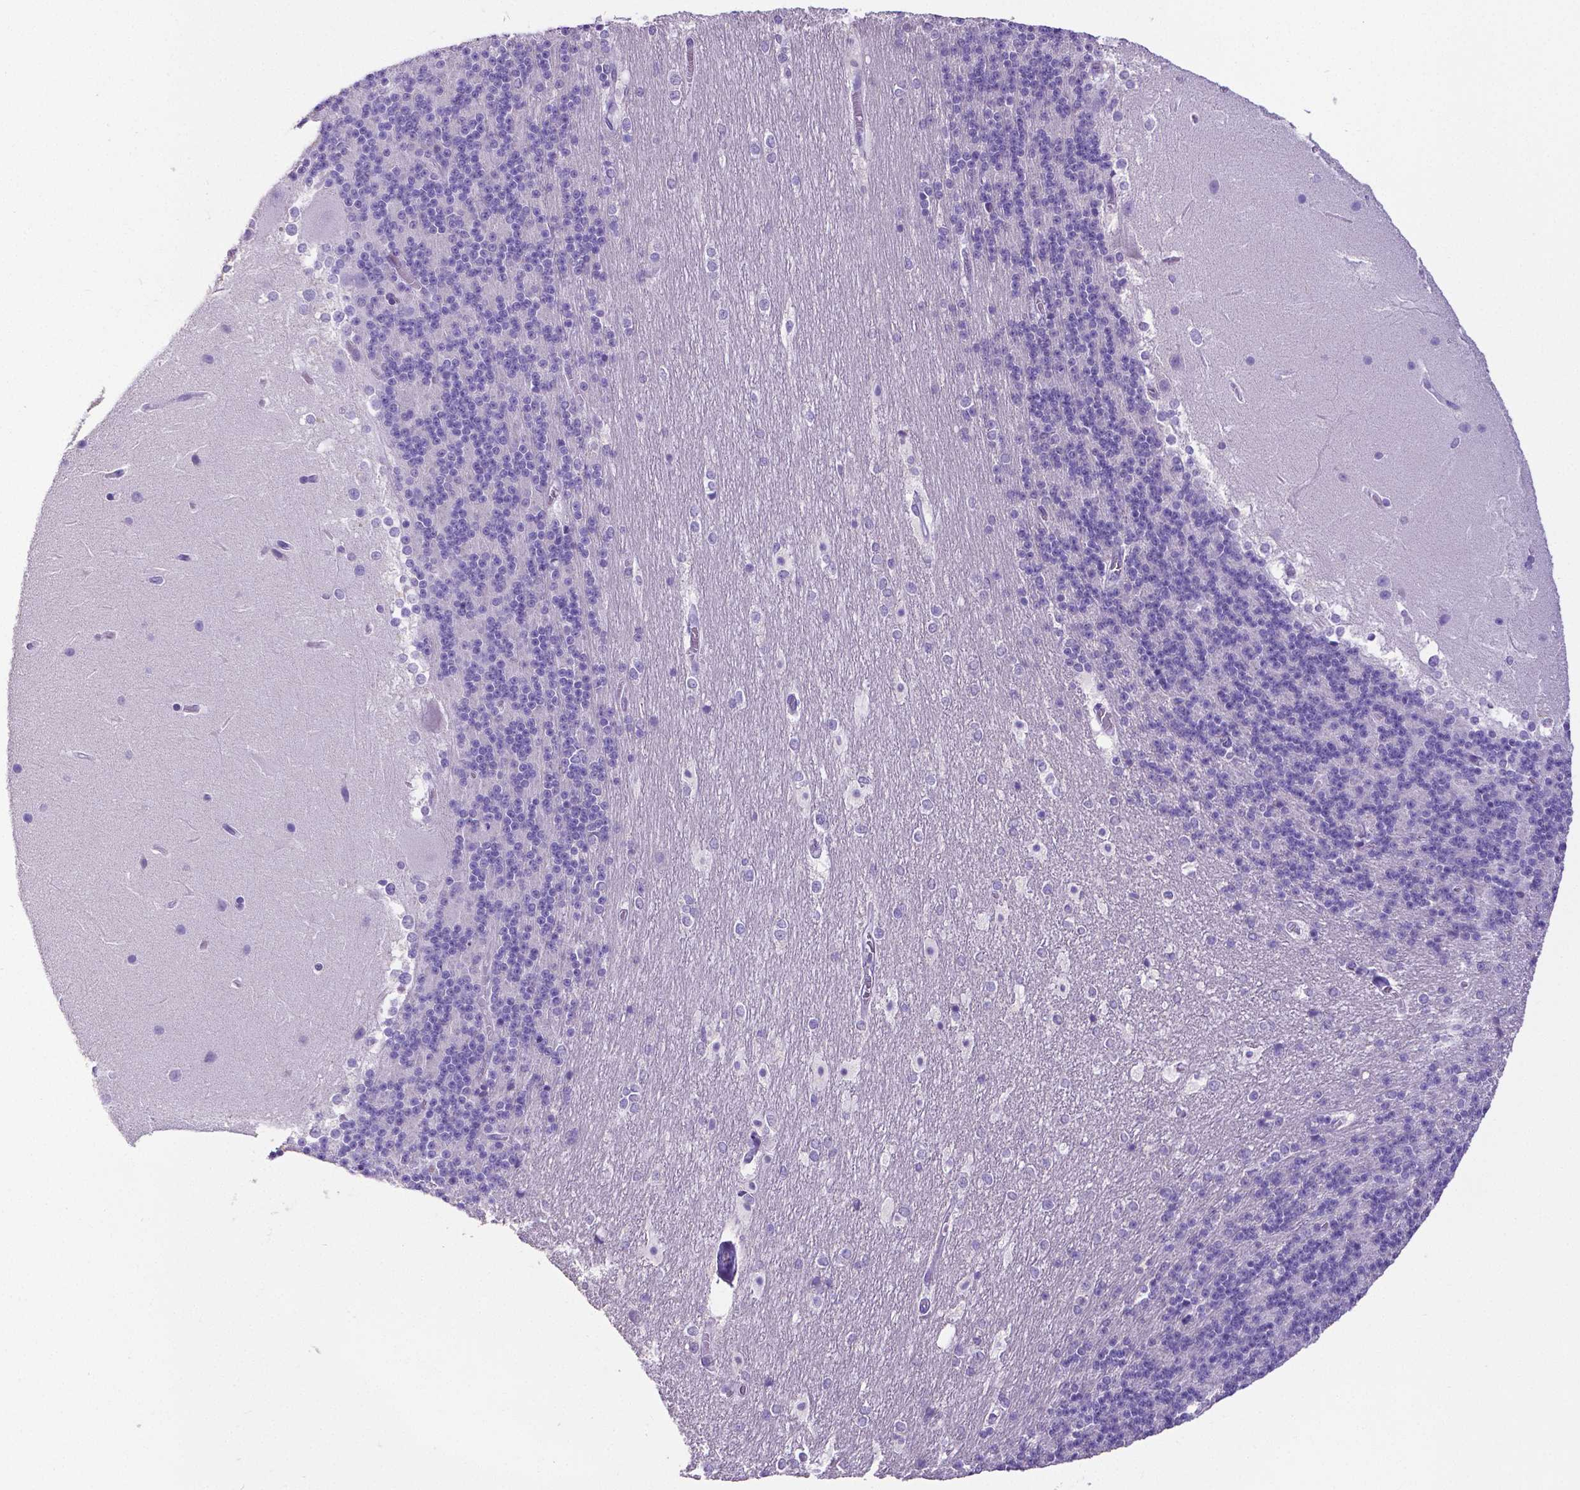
{"staining": {"intensity": "negative", "quantity": "none", "location": "none"}, "tissue": "cerebellum", "cell_type": "Cells in granular layer", "image_type": "normal", "snomed": [{"axis": "morphology", "description": "Normal tissue, NOS"}, {"axis": "topography", "description": "Cerebellum"}], "caption": "This histopathology image is of benign cerebellum stained with IHC to label a protein in brown with the nuclei are counter-stained blue. There is no expression in cells in granular layer.", "gene": "SATB2", "patient": {"sex": "female", "age": 19}}